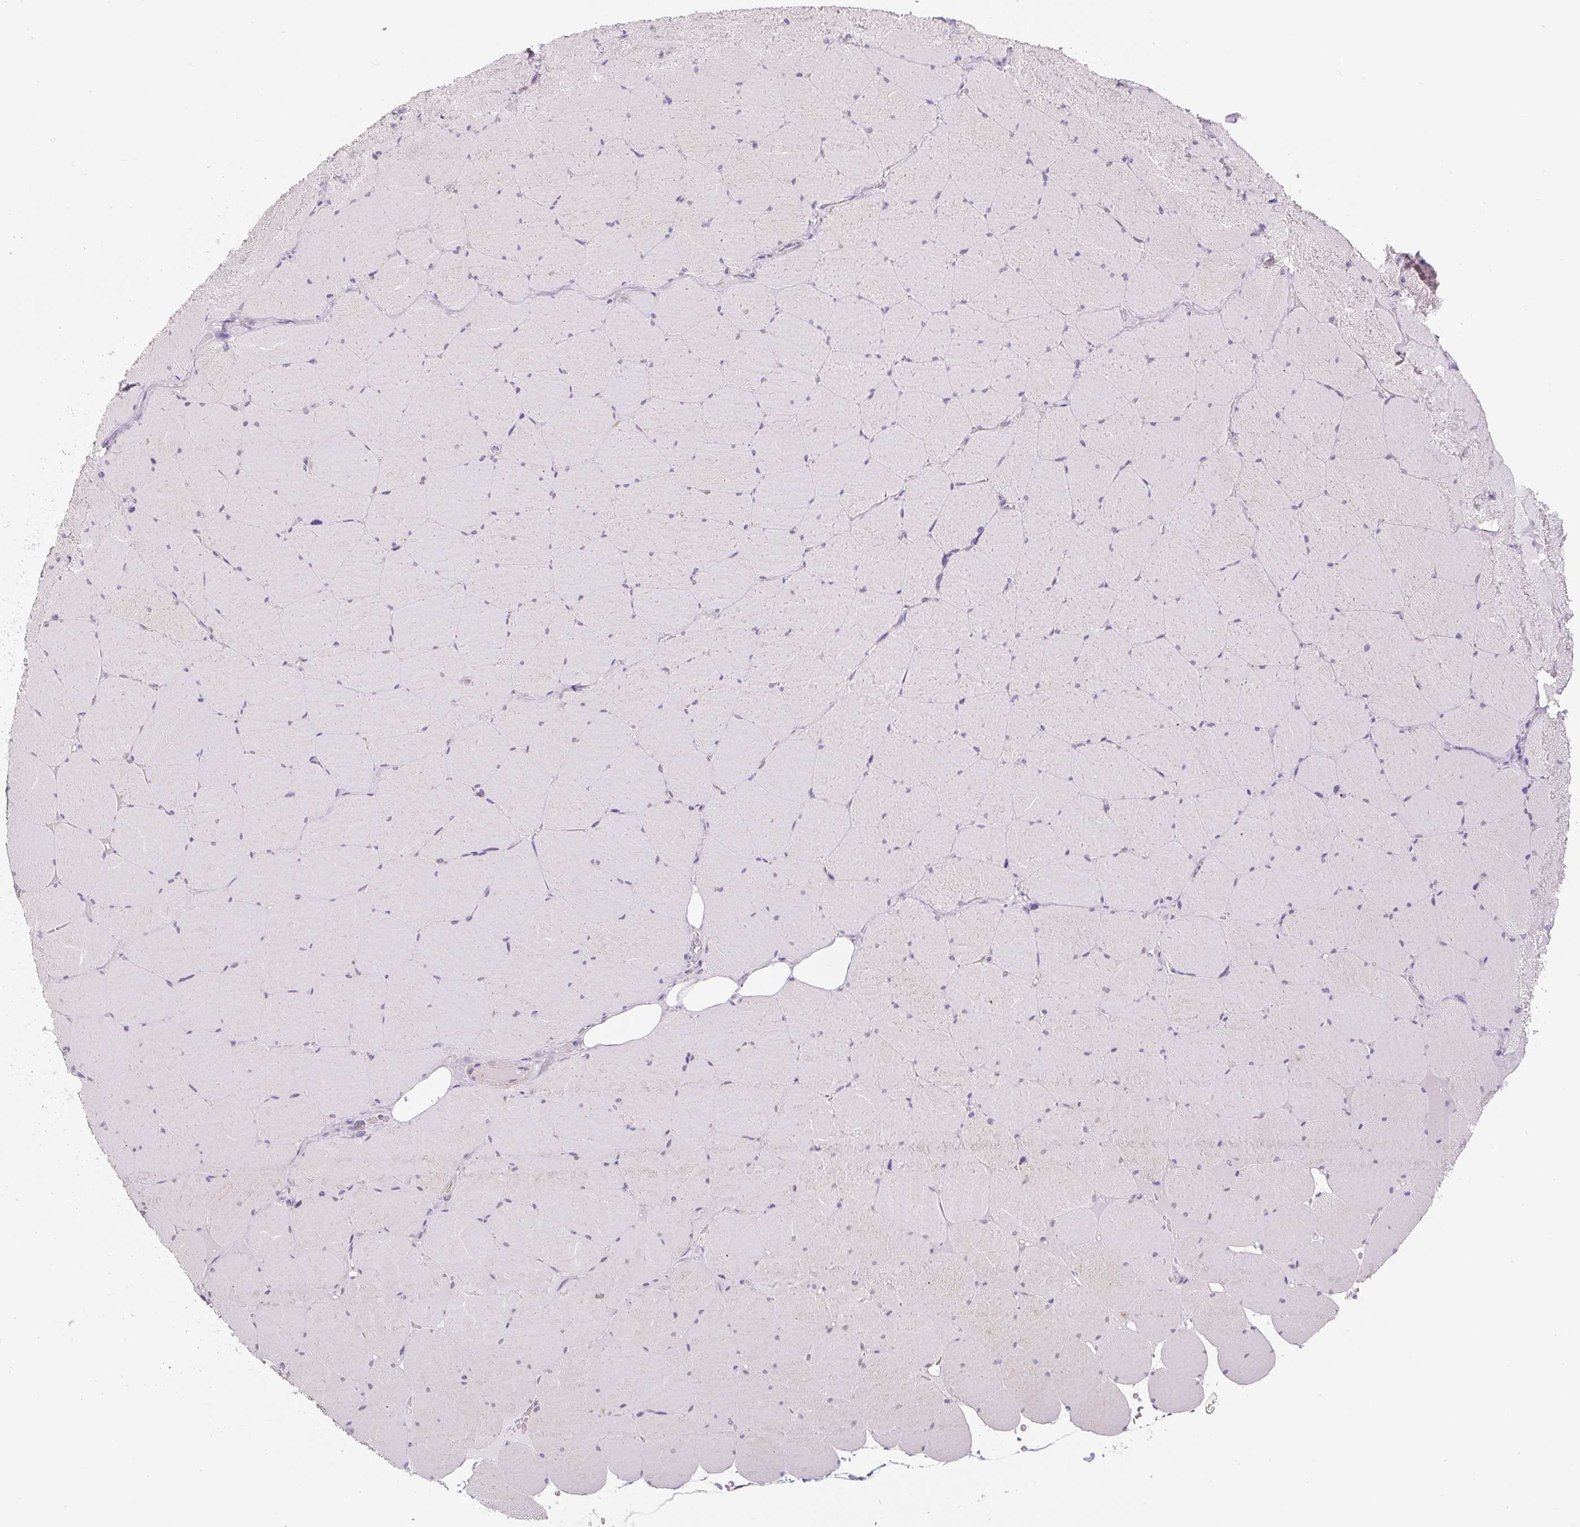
{"staining": {"intensity": "negative", "quantity": "none", "location": "none"}, "tissue": "skeletal muscle", "cell_type": "Myocytes", "image_type": "normal", "snomed": [{"axis": "morphology", "description": "Normal tissue, NOS"}, {"axis": "topography", "description": "Skeletal muscle"}, {"axis": "topography", "description": "Head-Neck"}], "caption": "Immunohistochemistry (IHC) histopathology image of normal skeletal muscle: skeletal muscle stained with DAB exhibits no significant protein expression in myocytes.", "gene": "PWWP3B", "patient": {"sex": "male", "age": 66}}